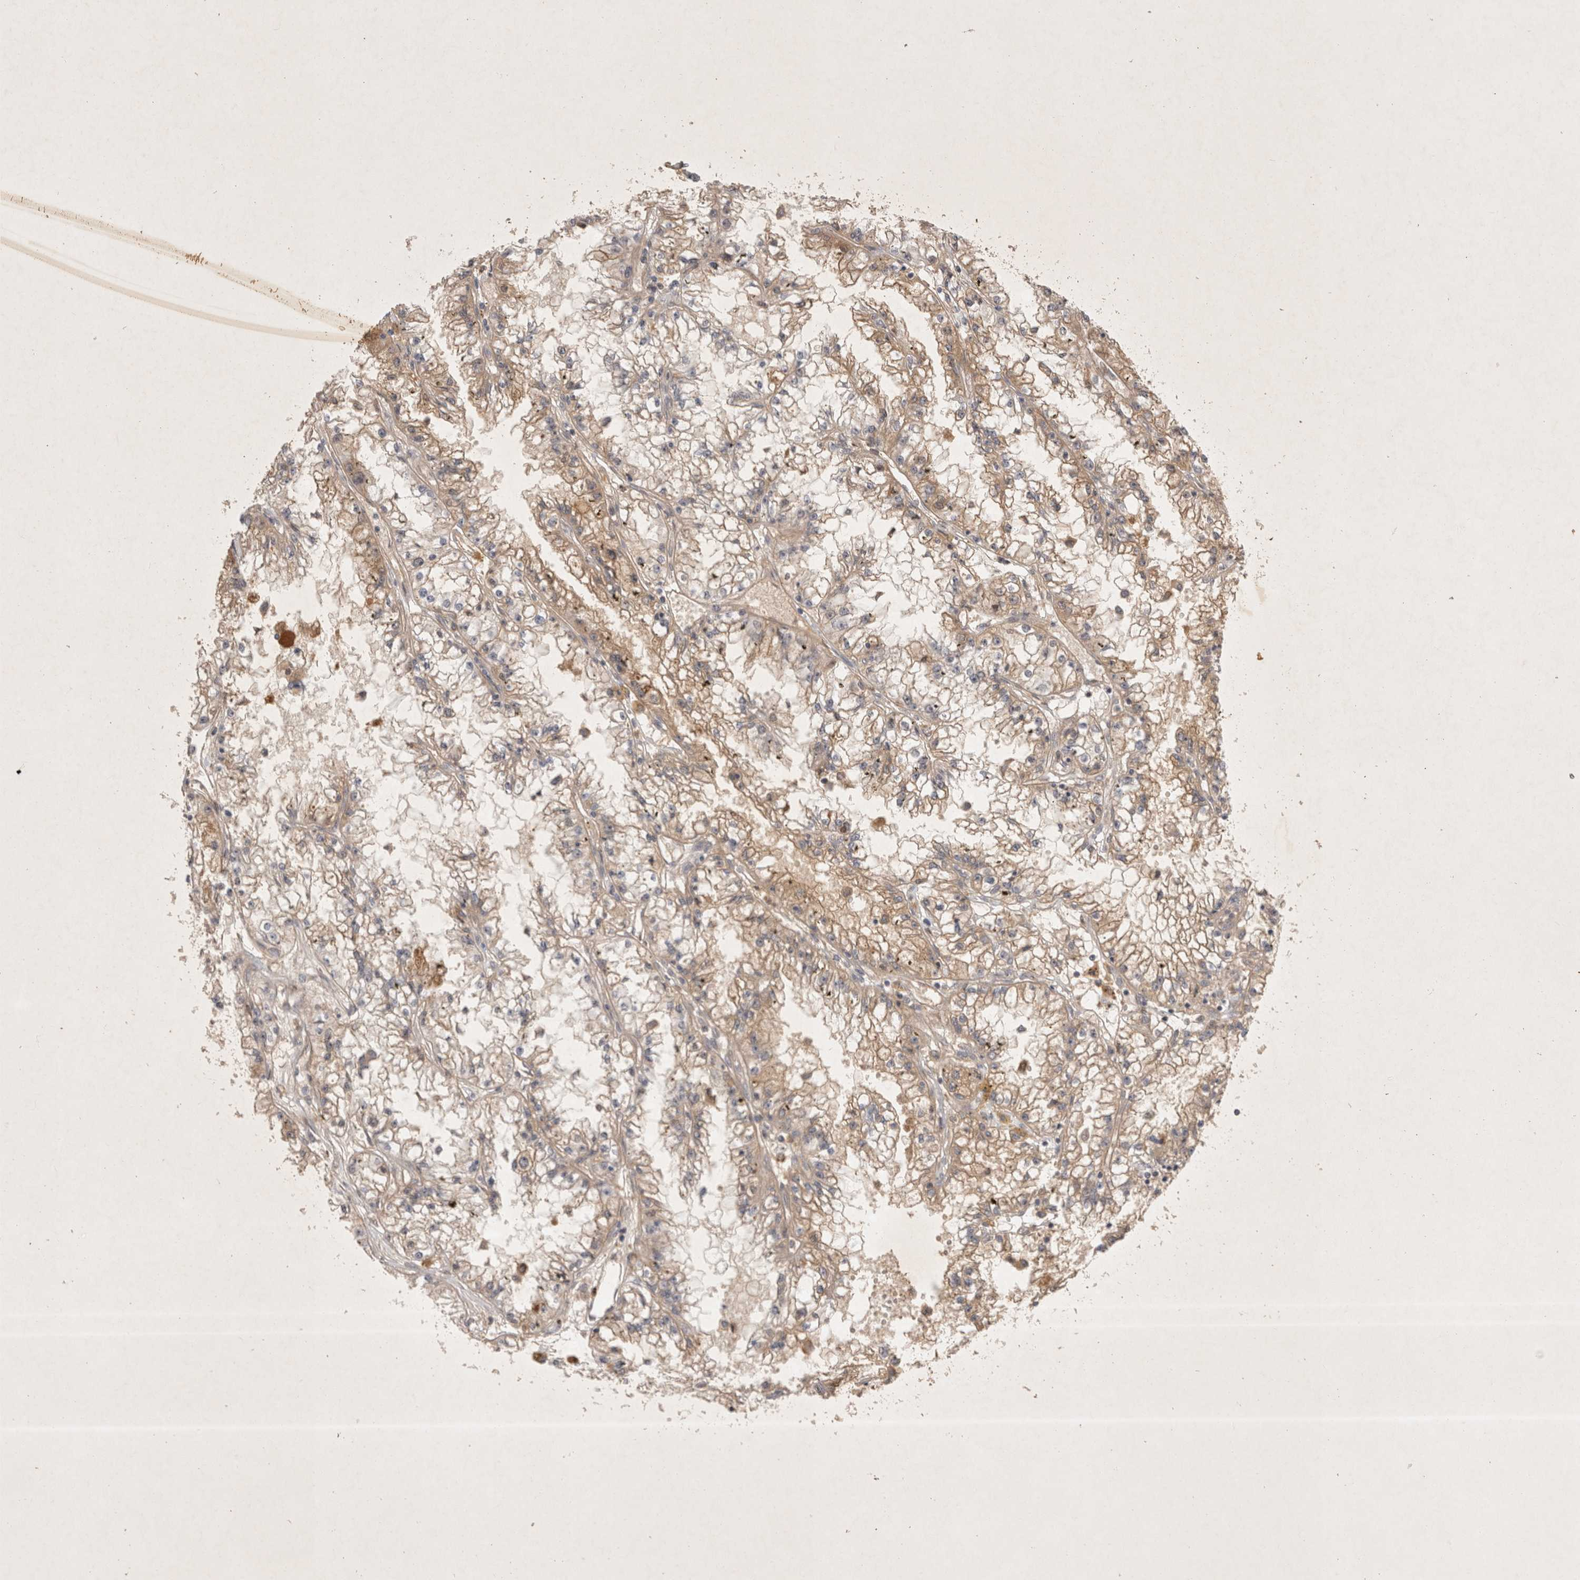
{"staining": {"intensity": "weak", "quantity": ">75%", "location": "cytoplasmic/membranous"}, "tissue": "renal cancer", "cell_type": "Tumor cells", "image_type": "cancer", "snomed": [{"axis": "morphology", "description": "Adenocarcinoma, NOS"}, {"axis": "topography", "description": "Kidney"}], "caption": "A brown stain highlights weak cytoplasmic/membranous expression of a protein in human renal cancer tumor cells.", "gene": "YES1", "patient": {"sex": "male", "age": 56}}